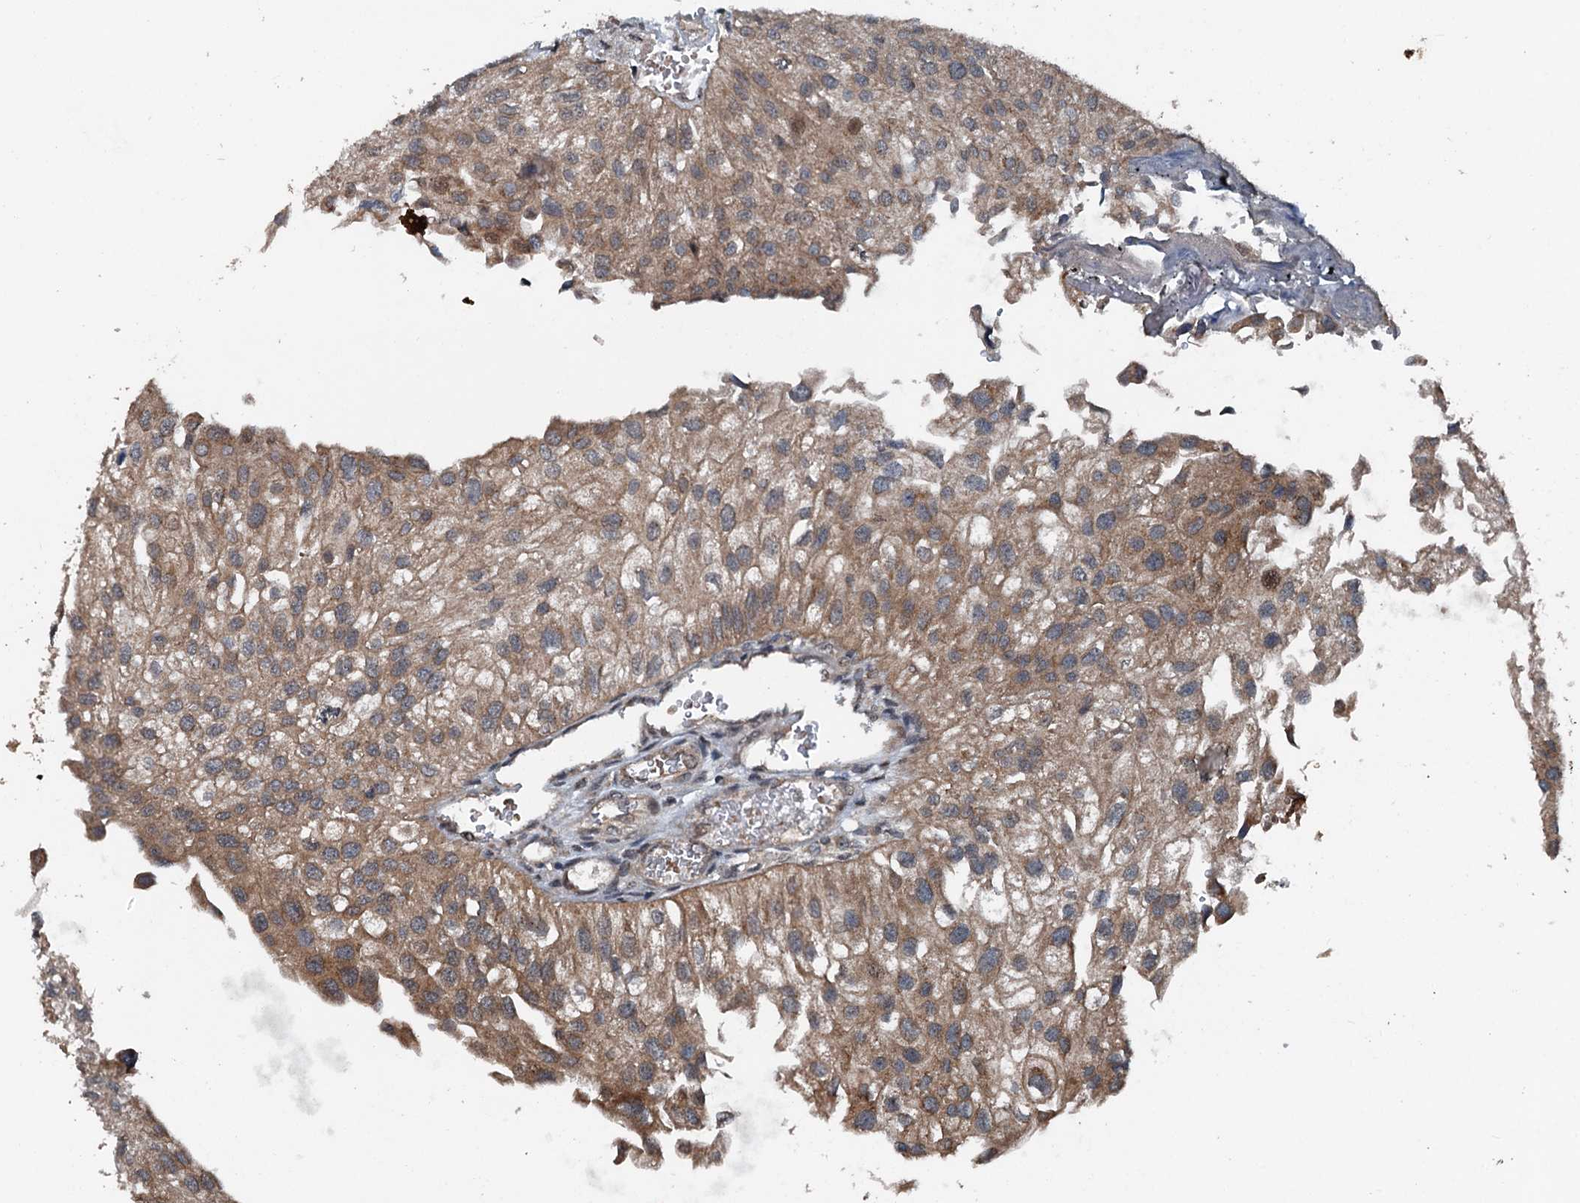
{"staining": {"intensity": "moderate", "quantity": ">75%", "location": "cytoplasmic/membranous"}, "tissue": "urothelial cancer", "cell_type": "Tumor cells", "image_type": "cancer", "snomed": [{"axis": "morphology", "description": "Urothelial carcinoma, Low grade"}, {"axis": "topography", "description": "Urinary bladder"}], "caption": "Moderate cytoplasmic/membranous protein positivity is identified in approximately >75% of tumor cells in urothelial cancer.", "gene": "N4BP2L2", "patient": {"sex": "female", "age": 89}}